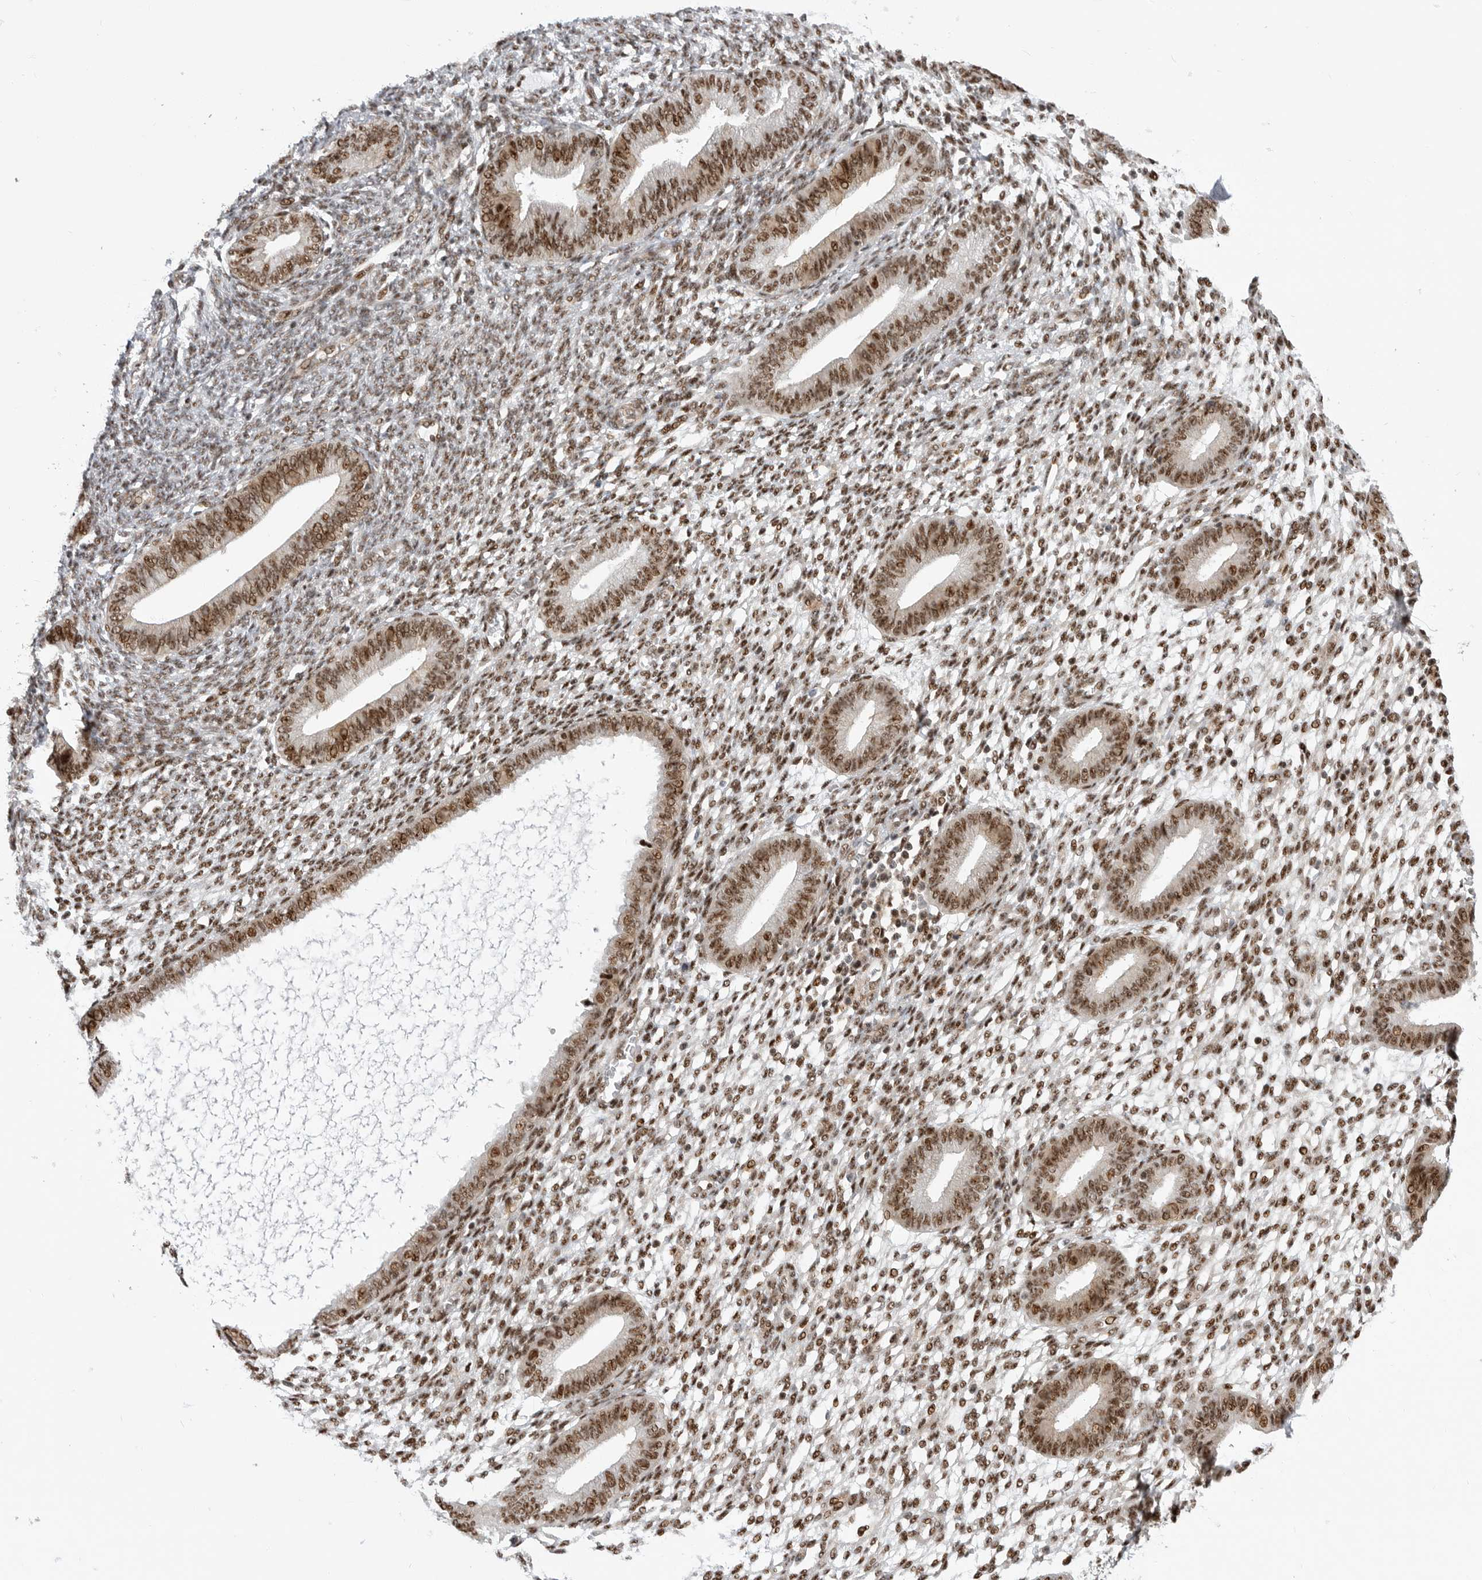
{"staining": {"intensity": "moderate", "quantity": ">75%", "location": "nuclear"}, "tissue": "endometrium", "cell_type": "Cells in endometrial stroma", "image_type": "normal", "snomed": [{"axis": "morphology", "description": "Normal tissue, NOS"}, {"axis": "topography", "description": "Endometrium"}], "caption": "Protein expression analysis of unremarkable endometrium exhibits moderate nuclear positivity in approximately >75% of cells in endometrial stroma.", "gene": "GPATCH2", "patient": {"sex": "female", "age": 46}}